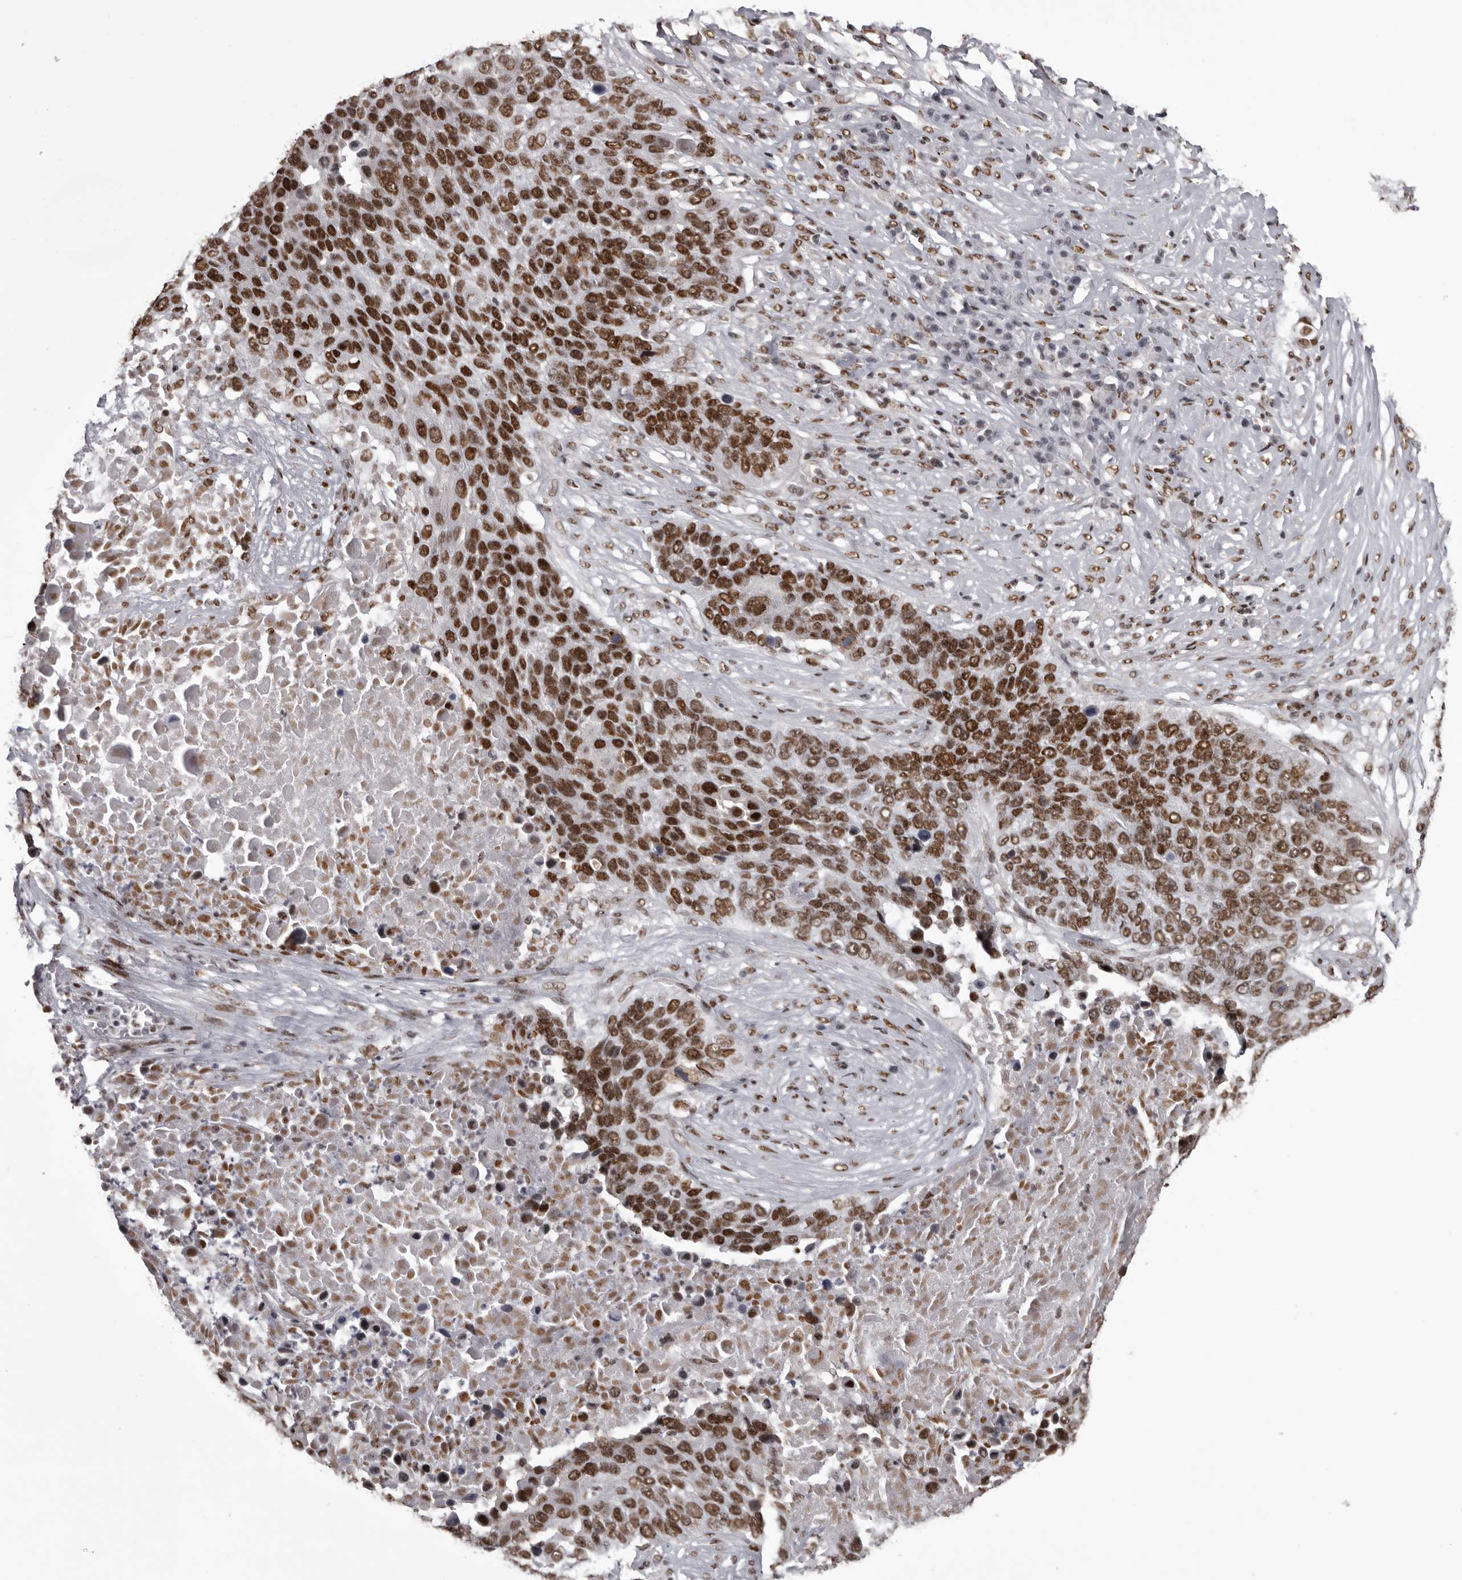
{"staining": {"intensity": "strong", "quantity": ">75%", "location": "nuclear"}, "tissue": "lung cancer", "cell_type": "Tumor cells", "image_type": "cancer", "snomed": [{"axis": "morphology", "description": "Squamous cell carcinoma, NOS"}, {"axis": "topography", "description": "Lung"}], "caption": "Strong nuclear protein expression is seen in about >75% of tumor cells in lung cancer.", "gene": "NUMA1", "patient": {"sex": "male", "age": 66}}